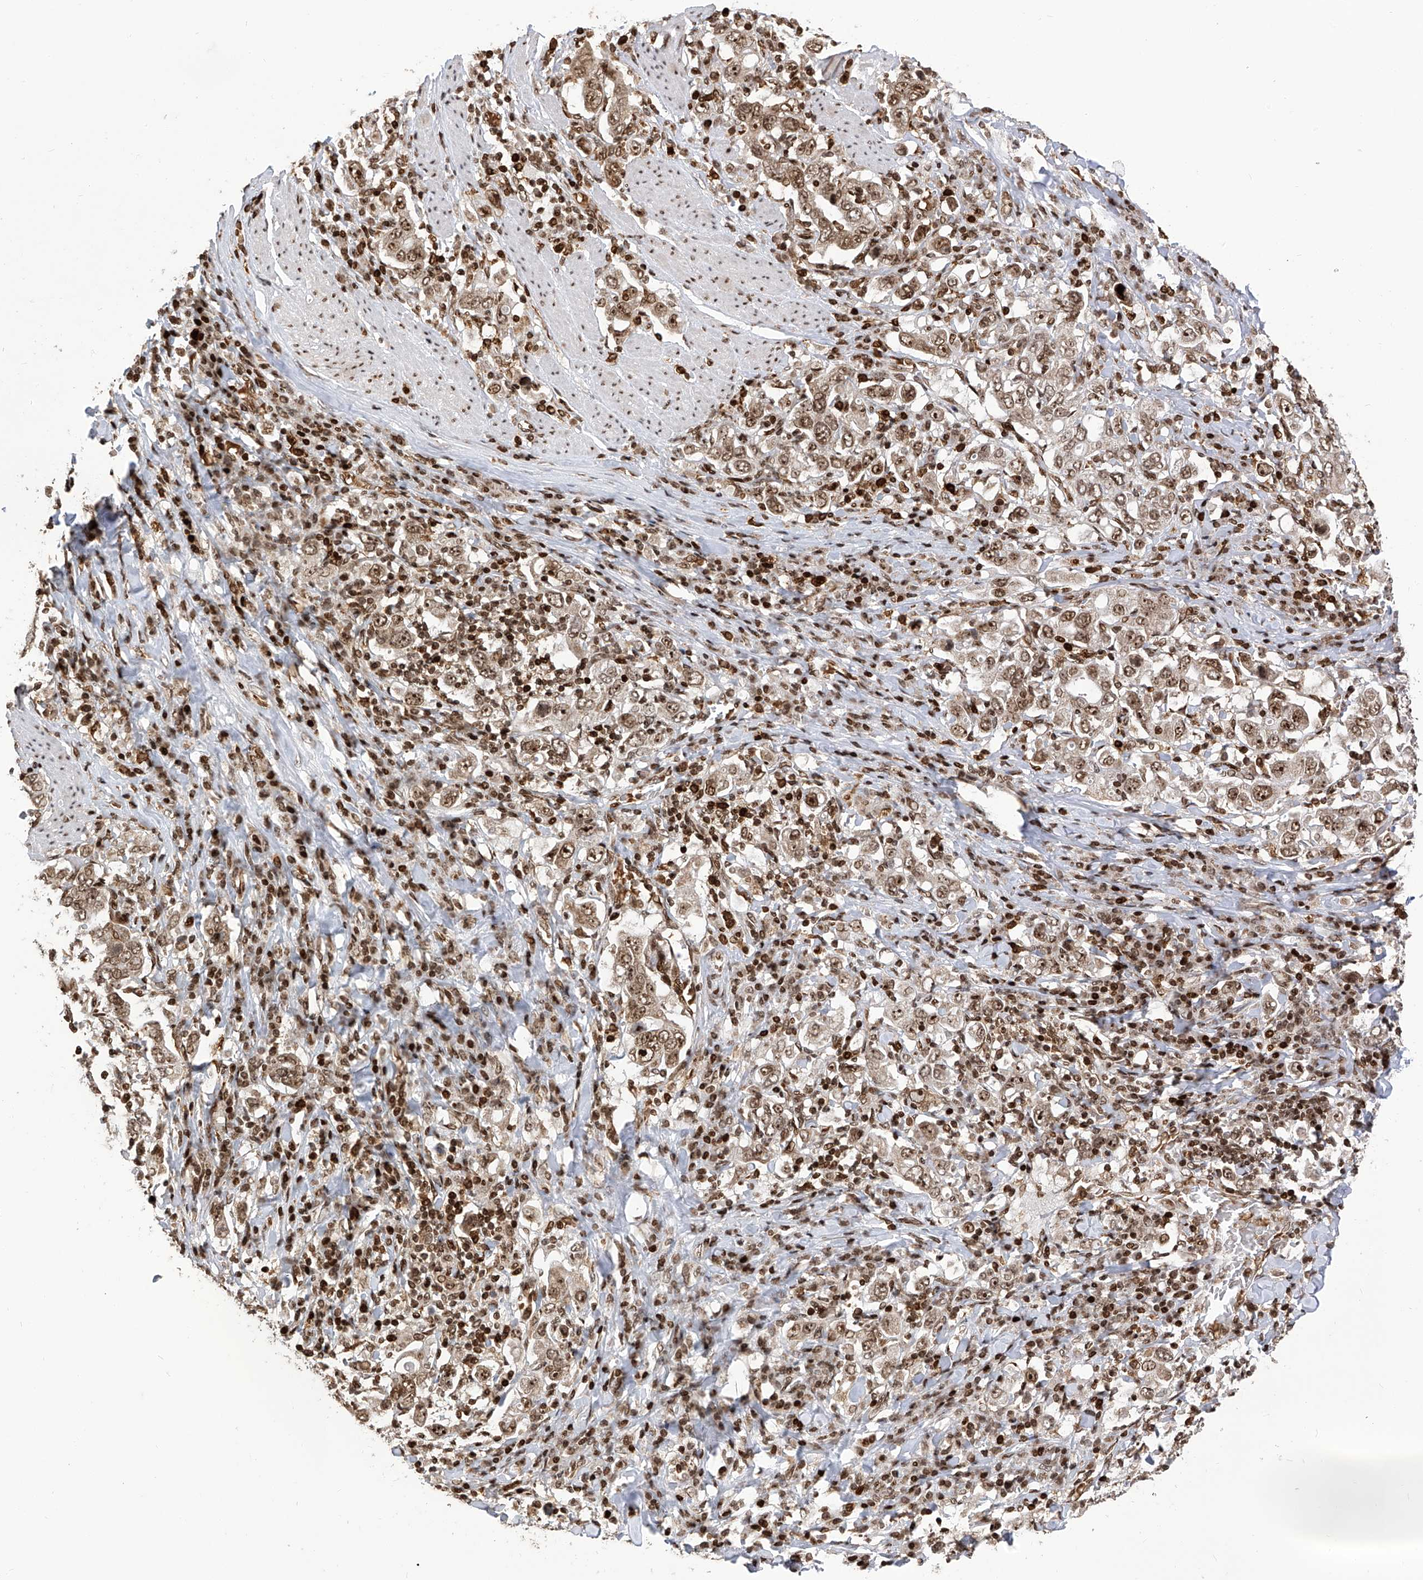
{"staining": {"intensity": "moderate", "quantity": ">75%", "location": "nuclear"}, "tissue": "stomach cancer", "cell_type": "Tumor cells", "image_type": "cancer", "snomed": [{"axis": "morphology", "description": "Adenocarcinoma, NOS"}, {"axis": "topography", "description": "Stomach, upper"}], "caption": "Human stomach cancer (adenocarcinoma) stained for a protein (brown) exhibits moderate nuclear positive staining in about >75% of tumor cells.", "gene": "PAK1IP1", "patient": {"sex": "male", "age": 62}}